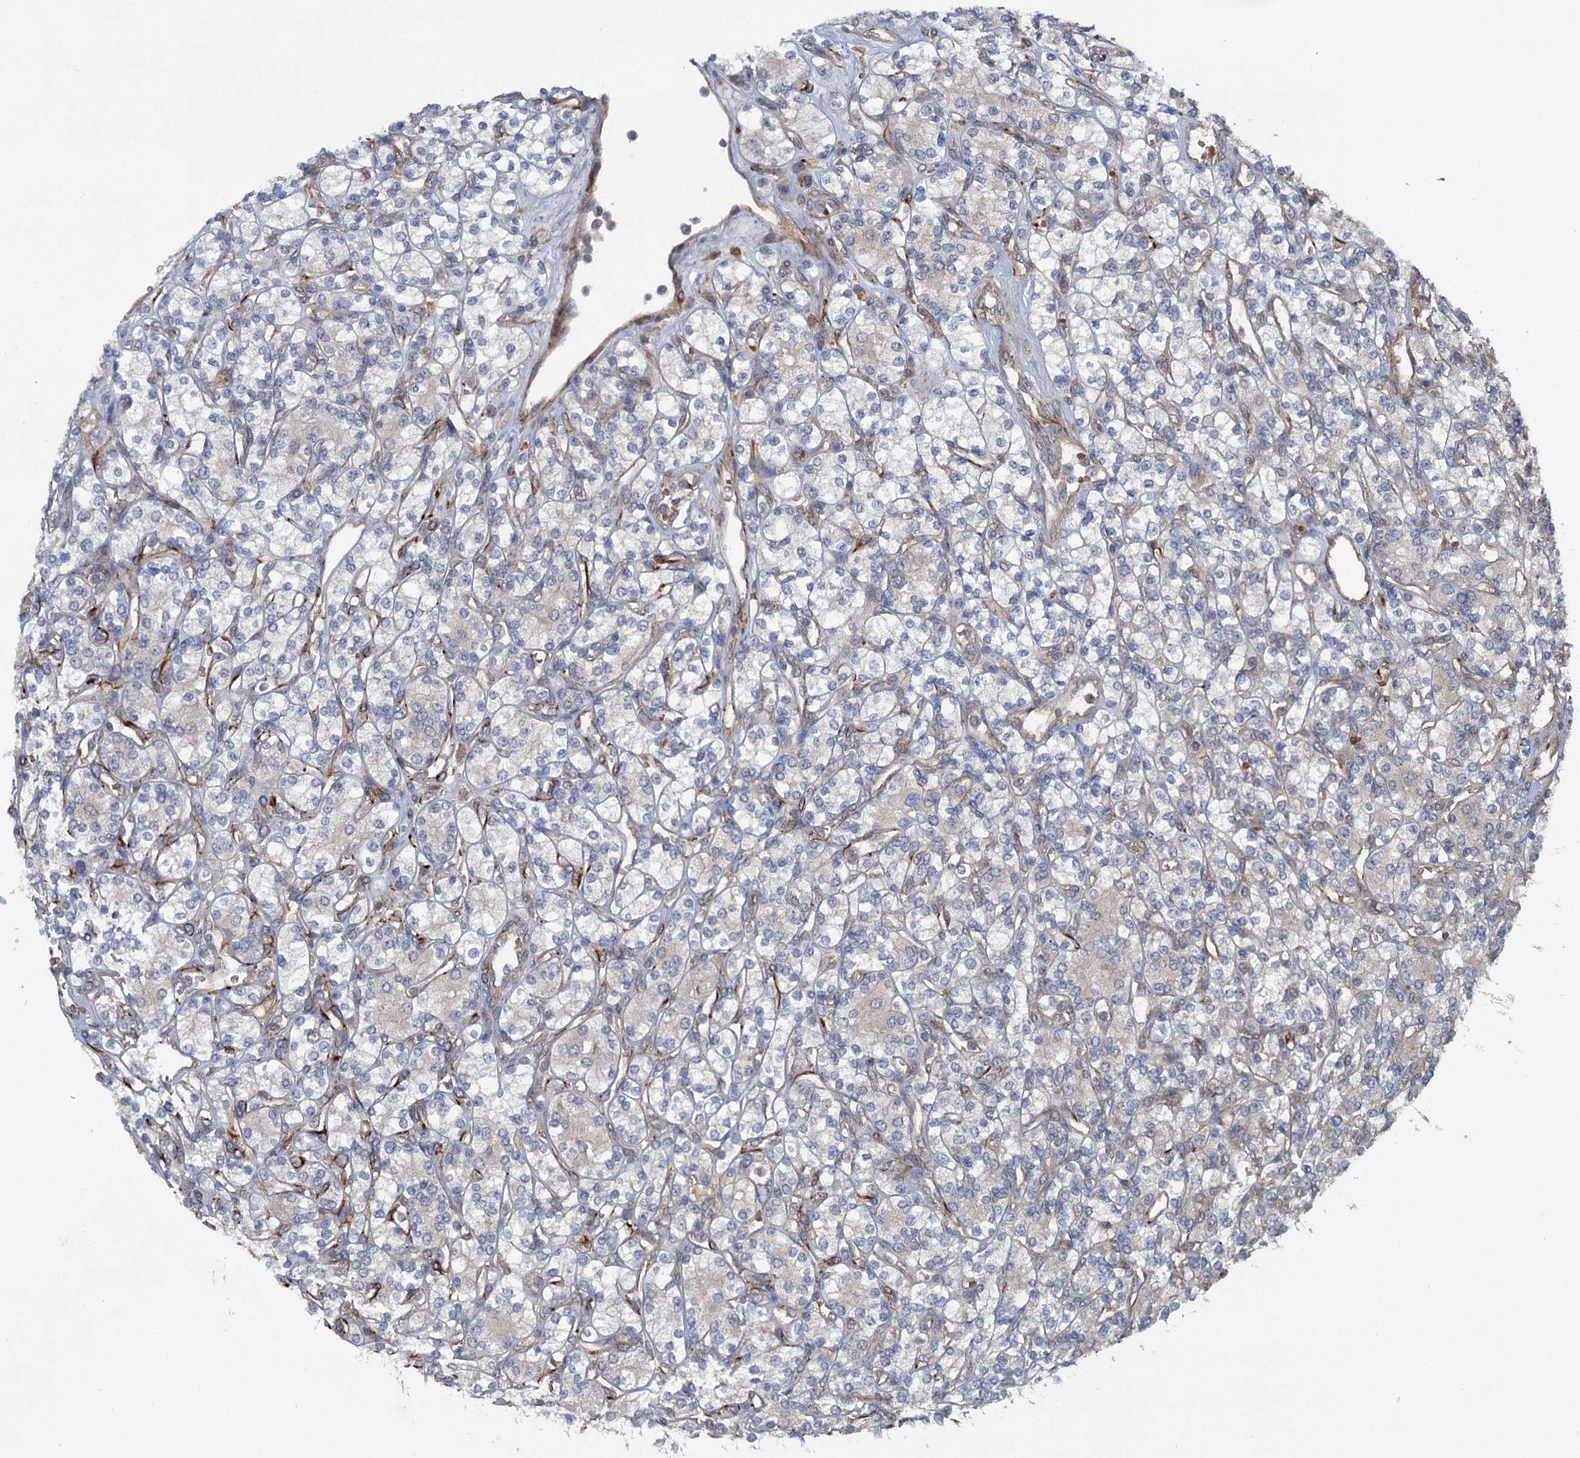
{"staining": {"intensity": "negative", "quantity": "none", "location": "none"}, "tissue": "renal cancer", "cell_type": "Tumor cells", "image_type": "cancer", "snomed": [{"axis": "morphology", "description": "Adenocarcinoma, NOS"}, {"axis": "topography", "description": "Kidney"}], "caption": "Immunohistochemical staining of renal adenocarcinoma reveals no significant staining in tumor cells.", "gene": "PKN2", "patient": {"sex": "male", "age": 77}}